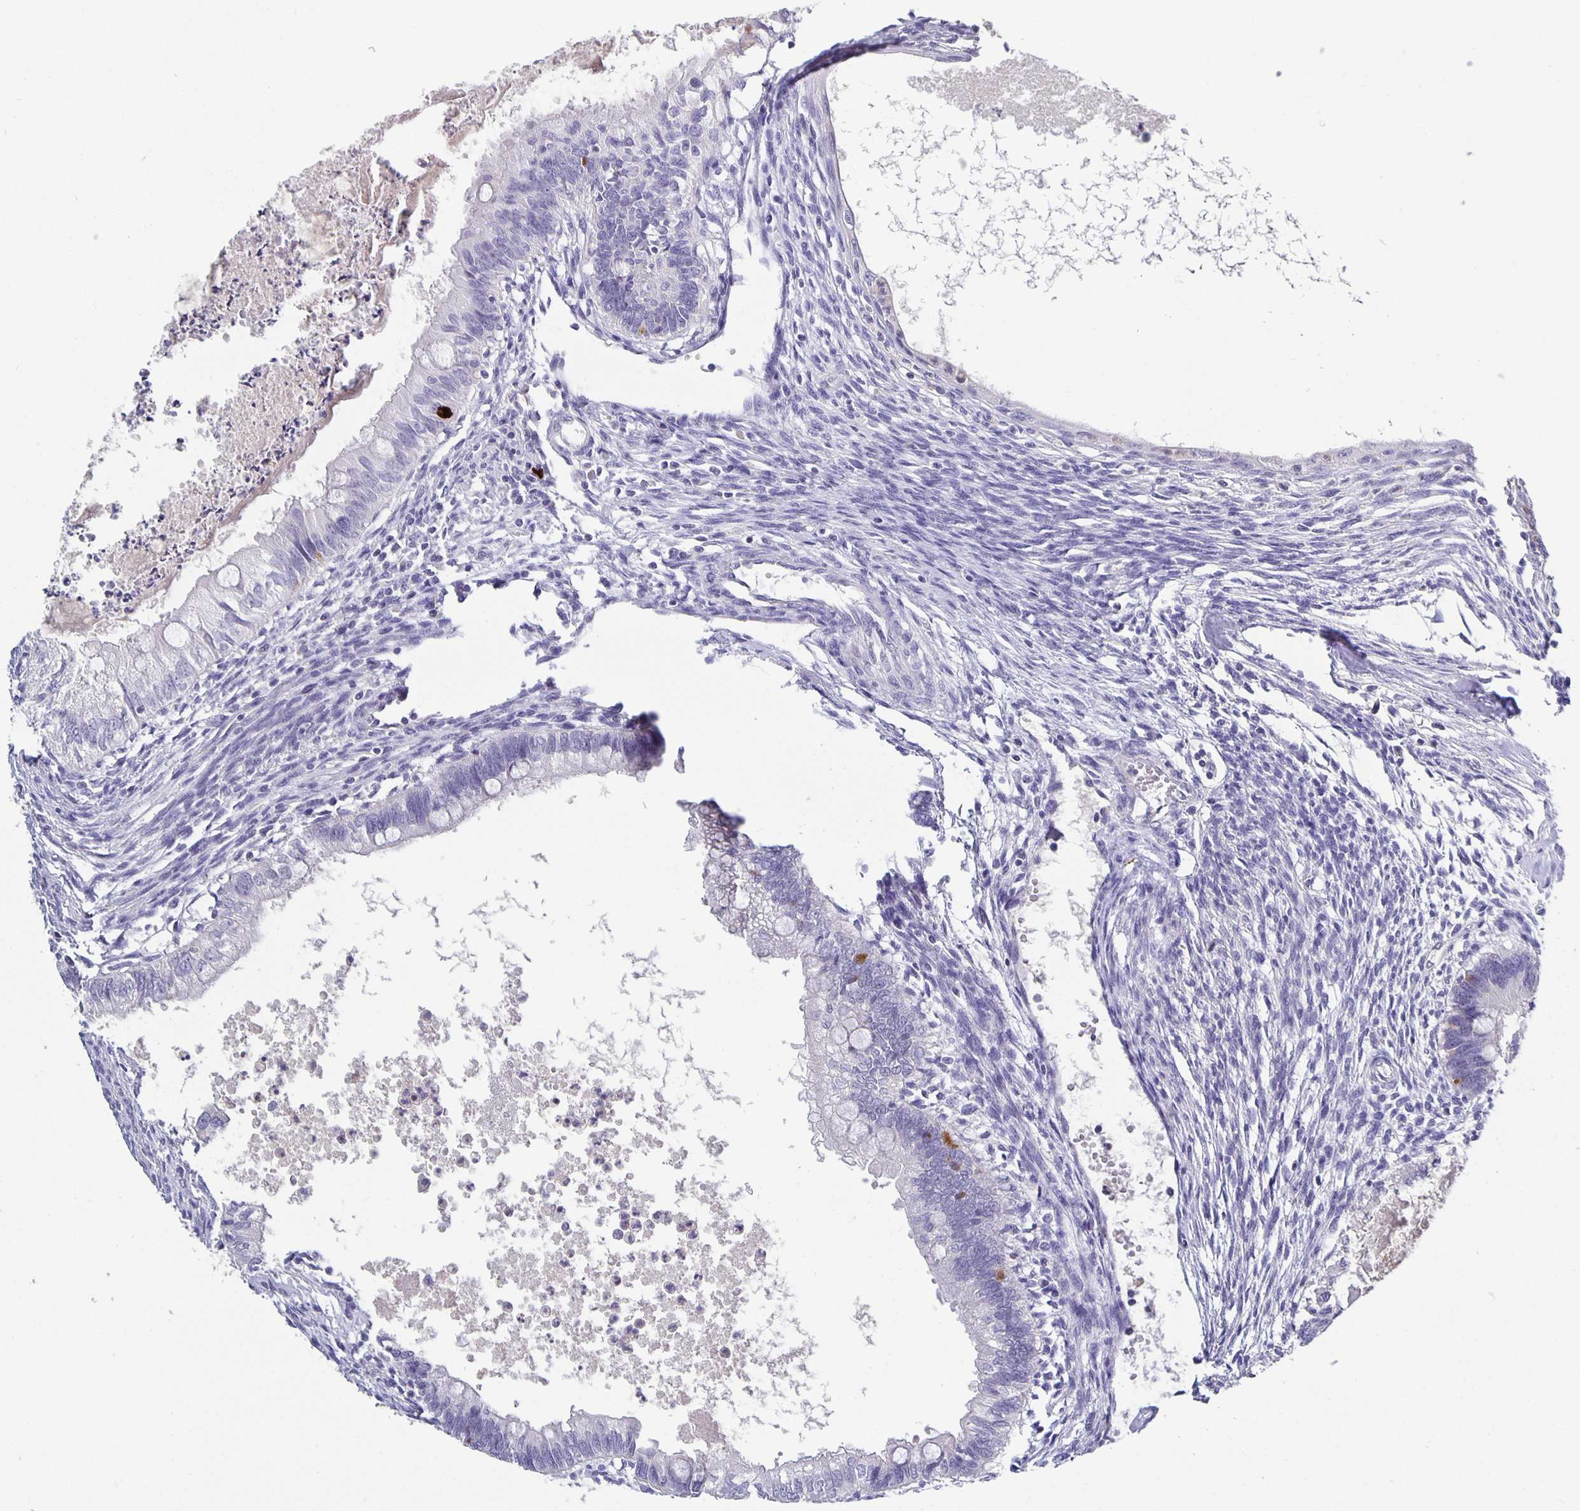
{"staining": {"intensity": "negative", "quantity": "none", "location": "none"}, "tissue": "testis cancer", "cell_type": "Tumor cells", "image_type": "cancer", "snomed": [{"axis": "morphology", "description": "Carcinoma, Embryonal, NOS"}, {"axis": "topography", "description": "Testis"}], "caption": "The image shows no significant expression in tumor cells of embryonal carcinoma (testis).", "gene": "GDF15", "patient": {"sex": "male", "age": 37}}